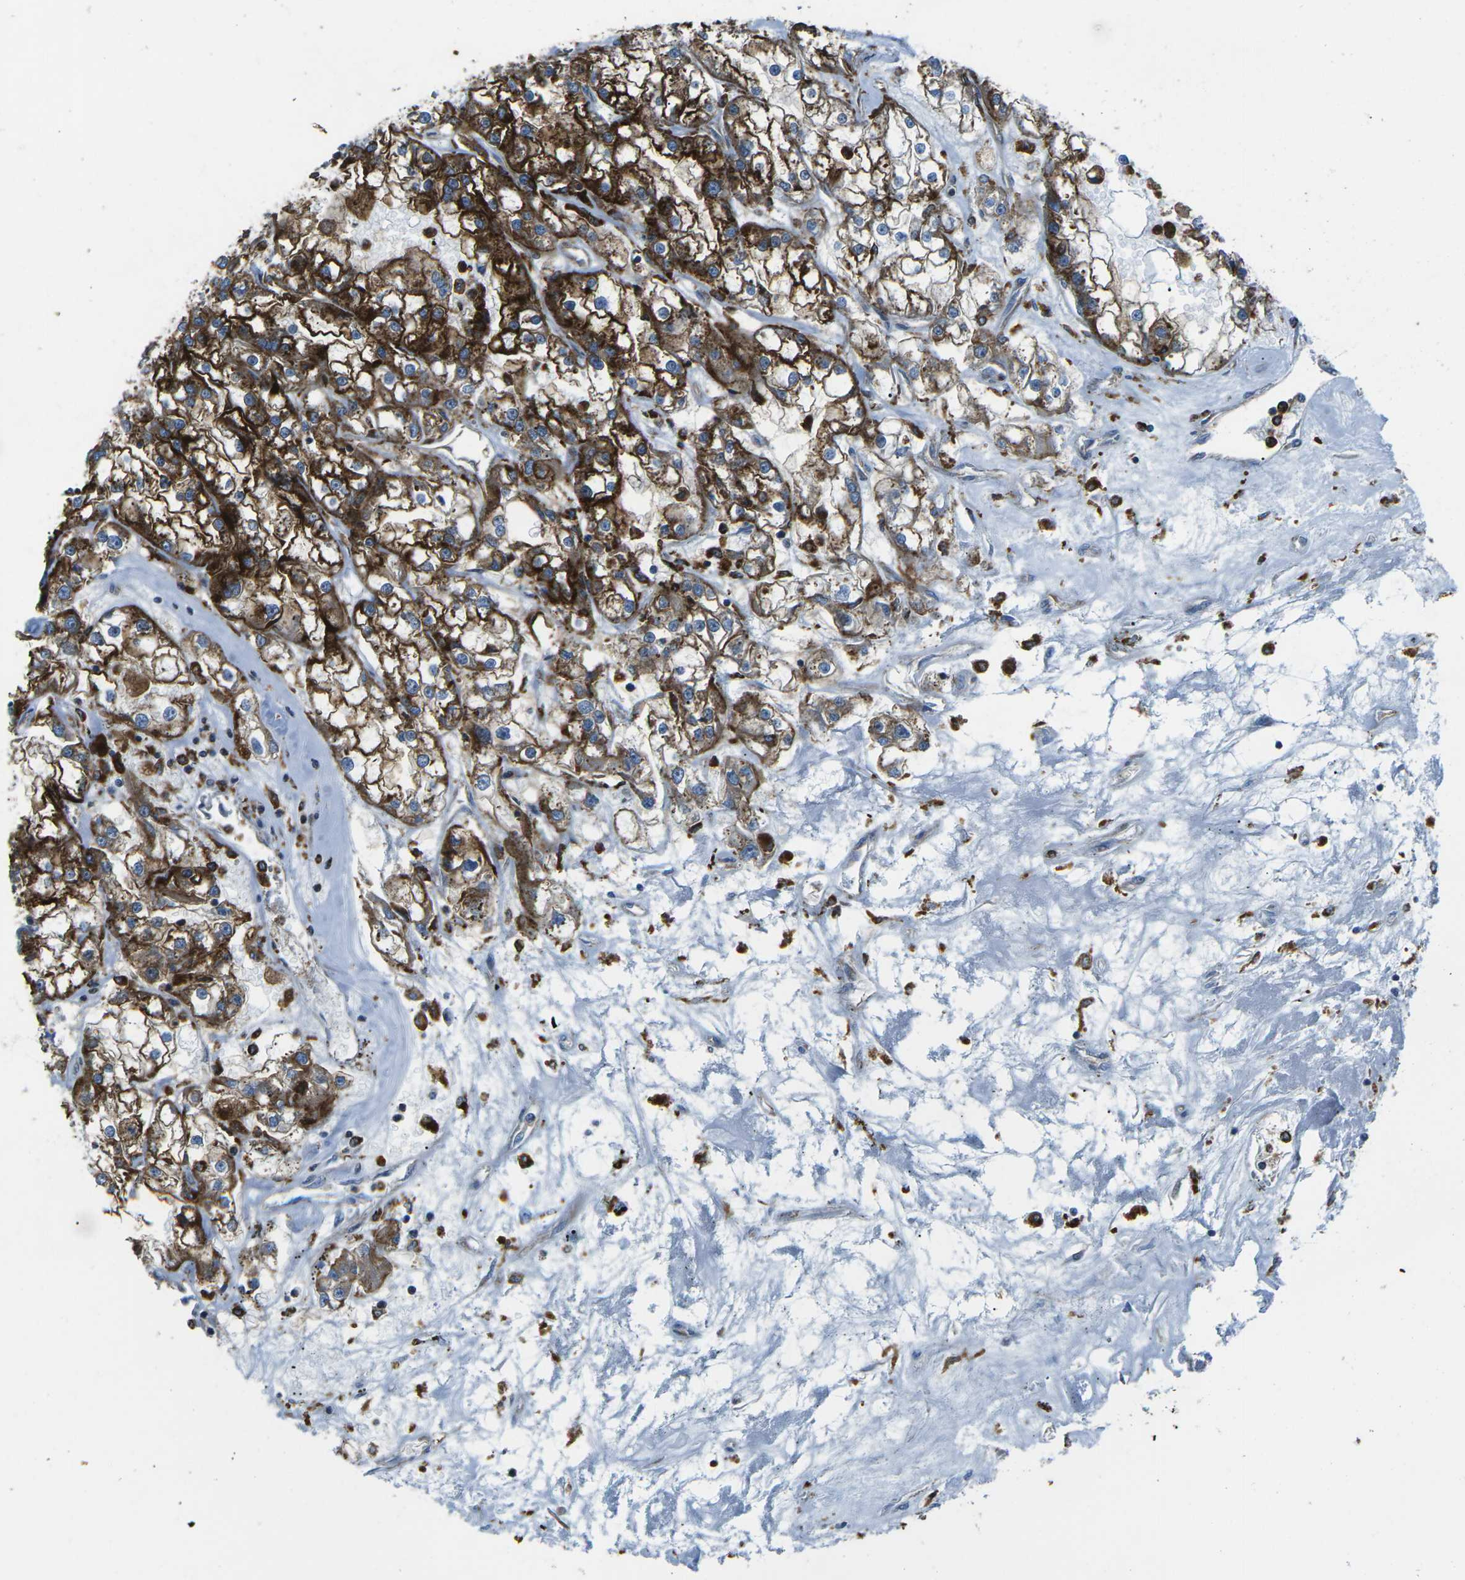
{"staining": {"intensity": "strong", "quantity": ">75%", "location": "cytoplasmic/membranous"}, "tissue": "renal cancer", "cell_type": "Tumor cells", "image_type": "cancer", "snomed": [{"axis": "morphology", "description": "Adenocarcinoma, NOS"}, {"axis": "topography", "description": "Kidney"}], "caption": "DAB immunohistochemical staining of human renal adenocarcinoma shows strong cytoplasmic/membranous protein positivity in about >75% of tumor cells.", "gene": "CDK17", "patient": {"sex": "female", "age": 52}}